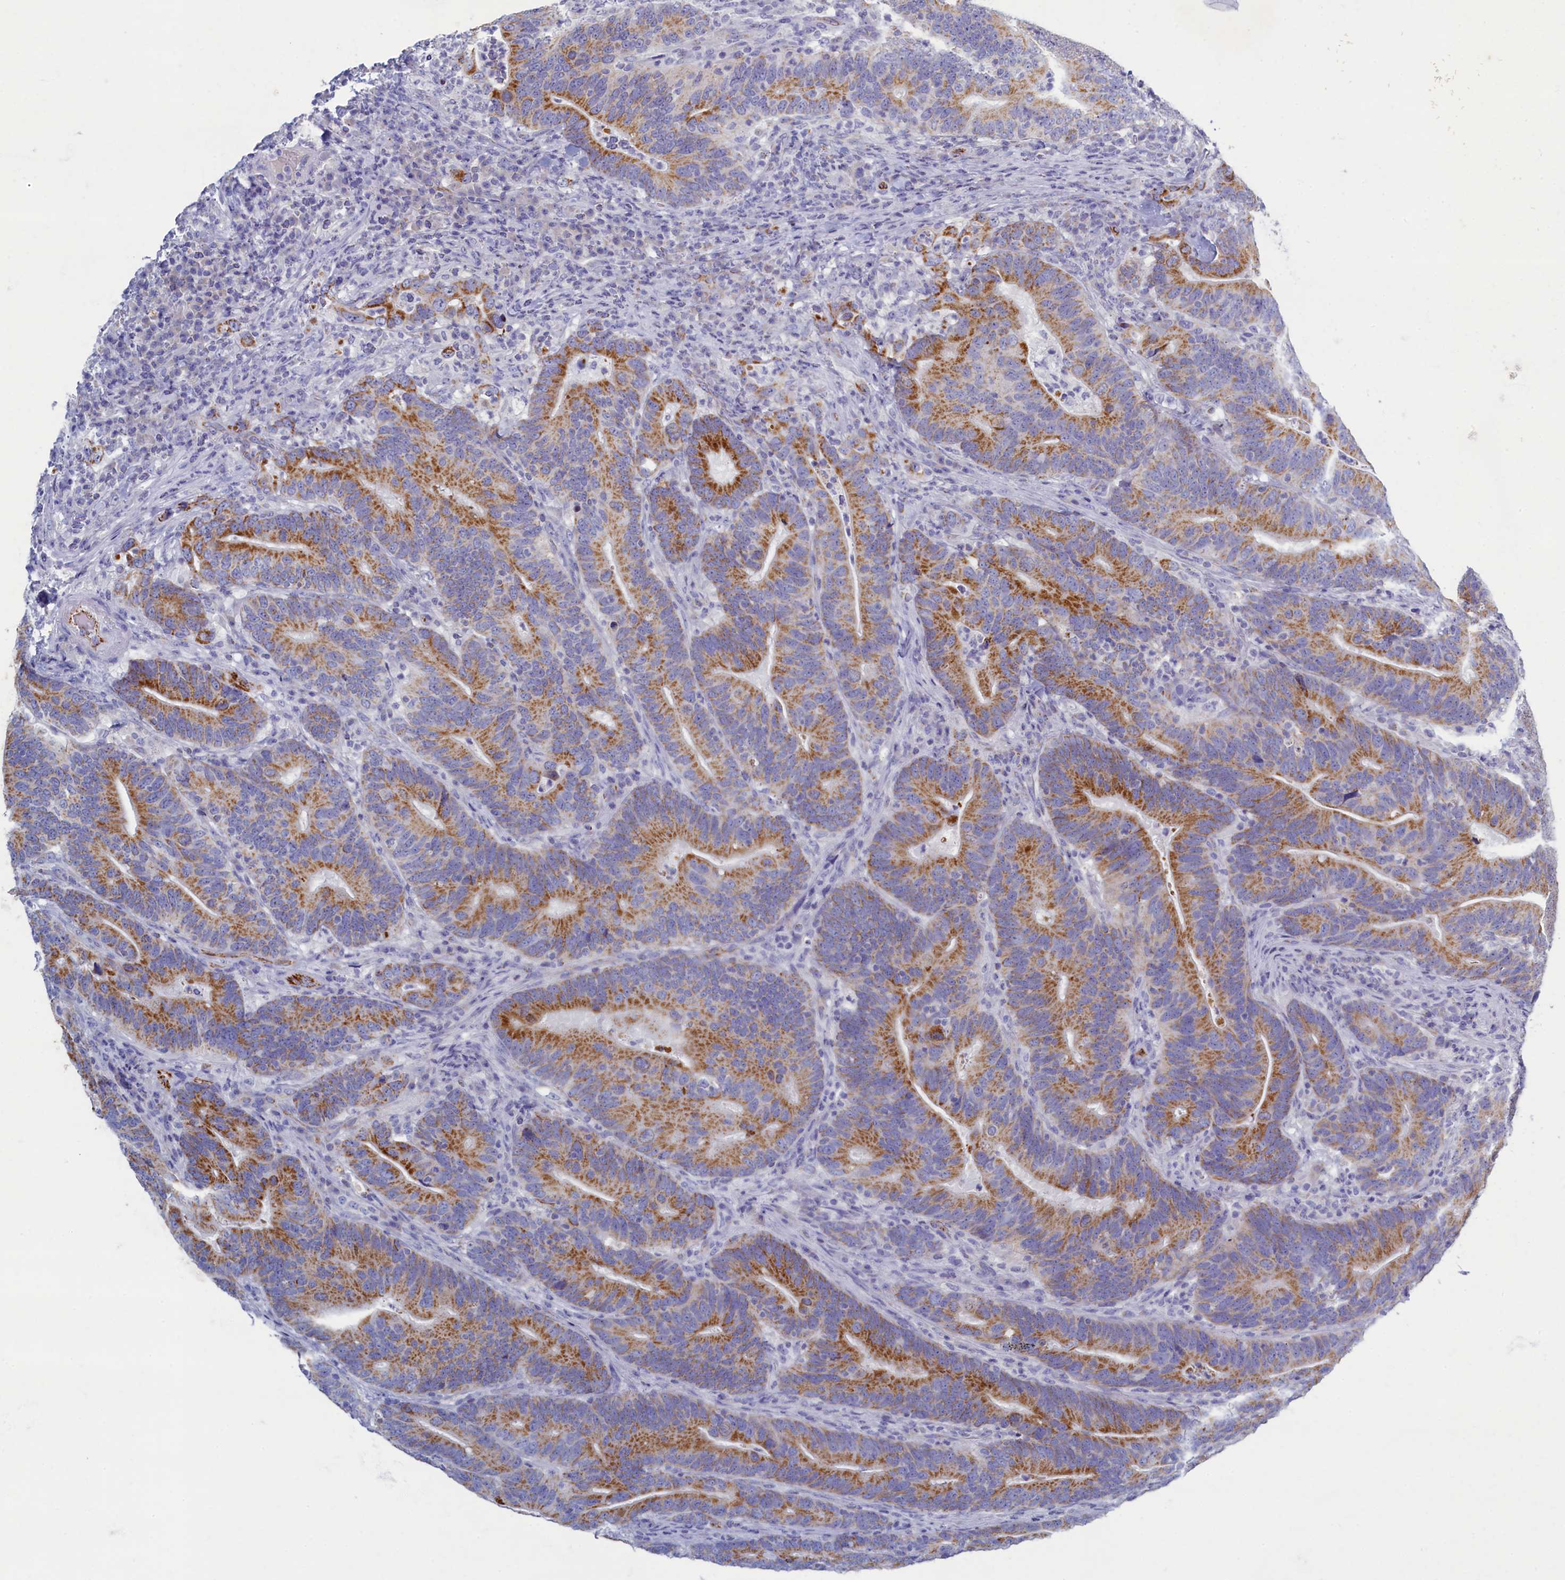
{"staining": {"intensity": "moderate", "quantity": ">75%", "location": "cytoplasmic/membranous"}, "tissue": "colorectal cancer", "cell_type": "Tumor cells", "image_type": "cancer", "snomed": [{"axis": "morphology", "description": "Adenocarcinoma, NOS"}, {"axis": "topography", "description": "Colon"}], "caption": "Immunohistochemistry of adenocarcinoma (colorectal) exhibits medium levels of moderate cytoplasmic/membranous positivity in approximately >75% of tumor cells.", "gene": "OCIAD2", "patient": {"sex": "female", "age": 66}}